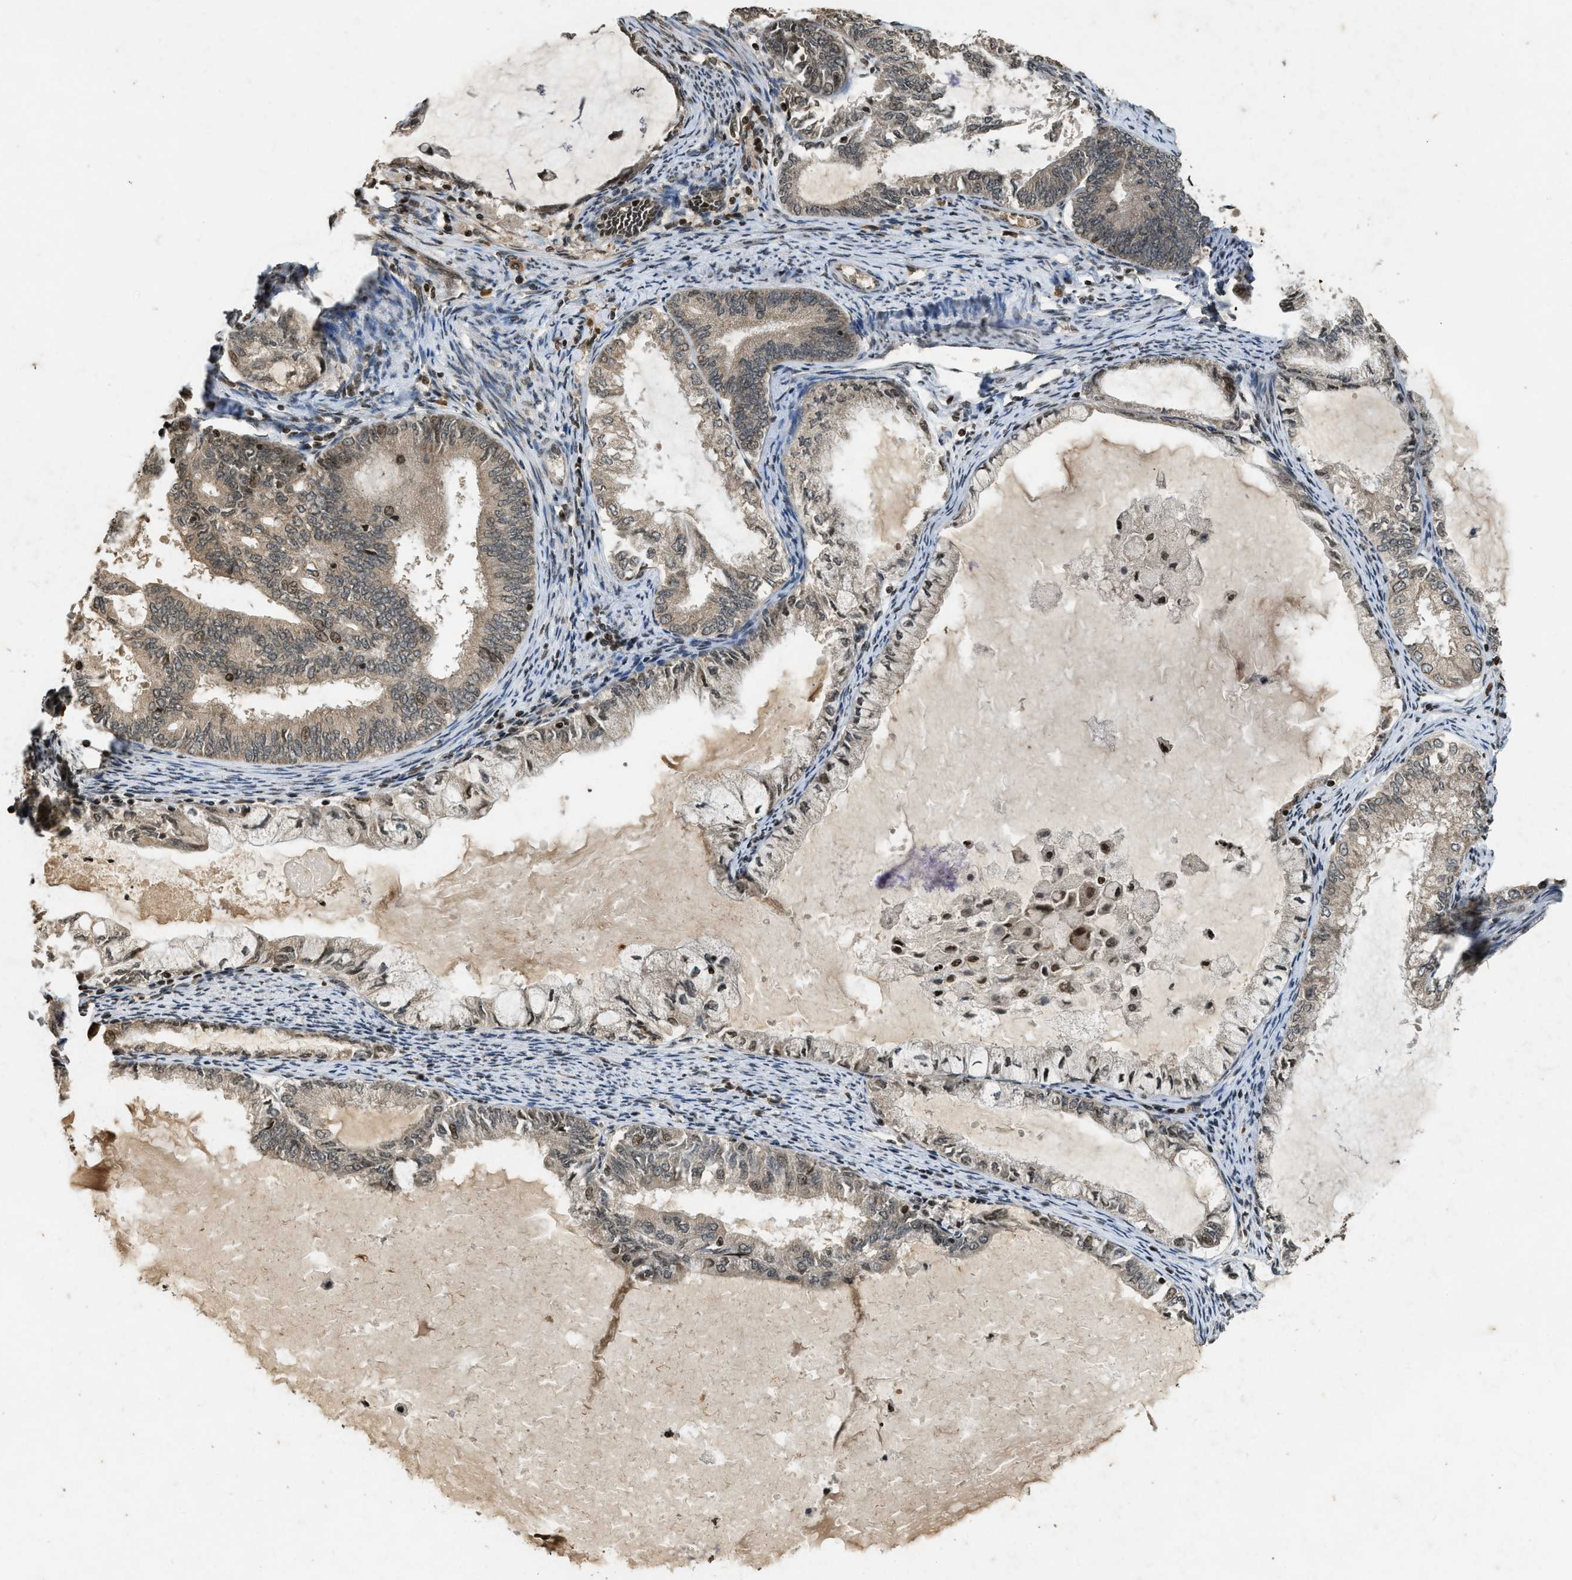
{"staining": {"intensity": "moderate", "quantity": "25%-75%", "location": "cytoplasmic/membranous,nuclear"}, "tissue": "endometrial cancer", "cell_type": "Tumor cells", "image_type": "cancer", "snomed": [{"axis": "morphology", "description": "Adenocarcinoma, NOS"}, {"axis": "topography", "description": "Endometrium"}], "caption": "High-magnification brightfield microscopy of endometrial cancer (adenocarcinoma) stained with DAB (brown) and counterstained with hematoxylin (blue). tumor cells exhibit moderate cytoplasmic/membranous and nuclear staining is appreciated in approximately25%-75% of cells.", "gene": "SIAH1", "patient": {"sex": "female", "age": 86}}